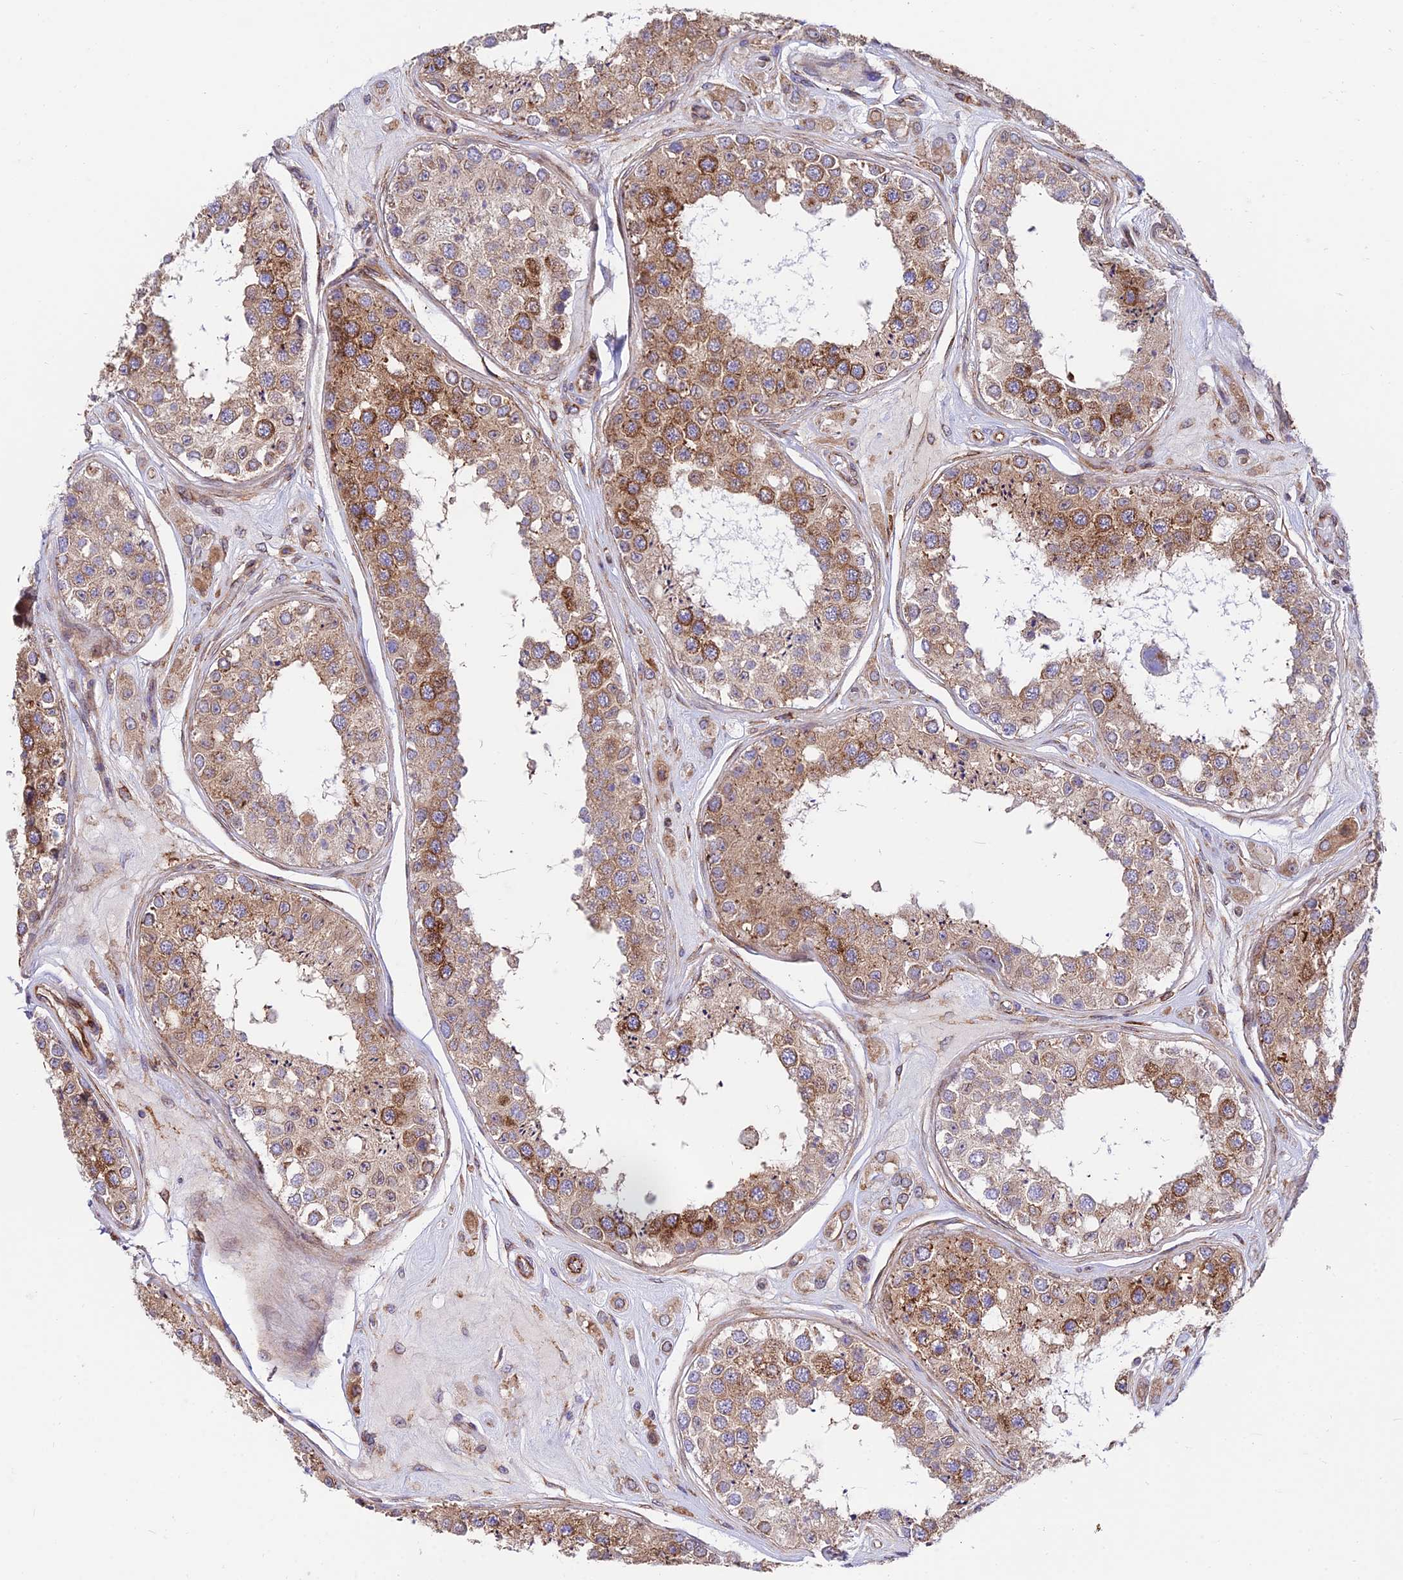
{"staining": {"intensity": "moderate", "quantity": ">75%", "location": "cytoplasmic/membranous"}, "tissue": "testis", "cell_type": "Cells in seminiferous ducts", "image_type": "normal", "snomed": [{"axis": "morphology", "description": "Normal tissue, NOS"}, {"axis": "topography", "description": "Testis"}], "caption": "Immunohistochemical staining of normal human testis exhibits moderate cytoplasmic/membranous protein expression in approximately >75% of cells in seminiferous ducts. The staining is performed using DAB brown chromogen to label protein expression. The nuclei are counter-stained blue using hematoxylin.", "gene": "EXOC3L4", "patient": {"sex": "male", "age": 25}}